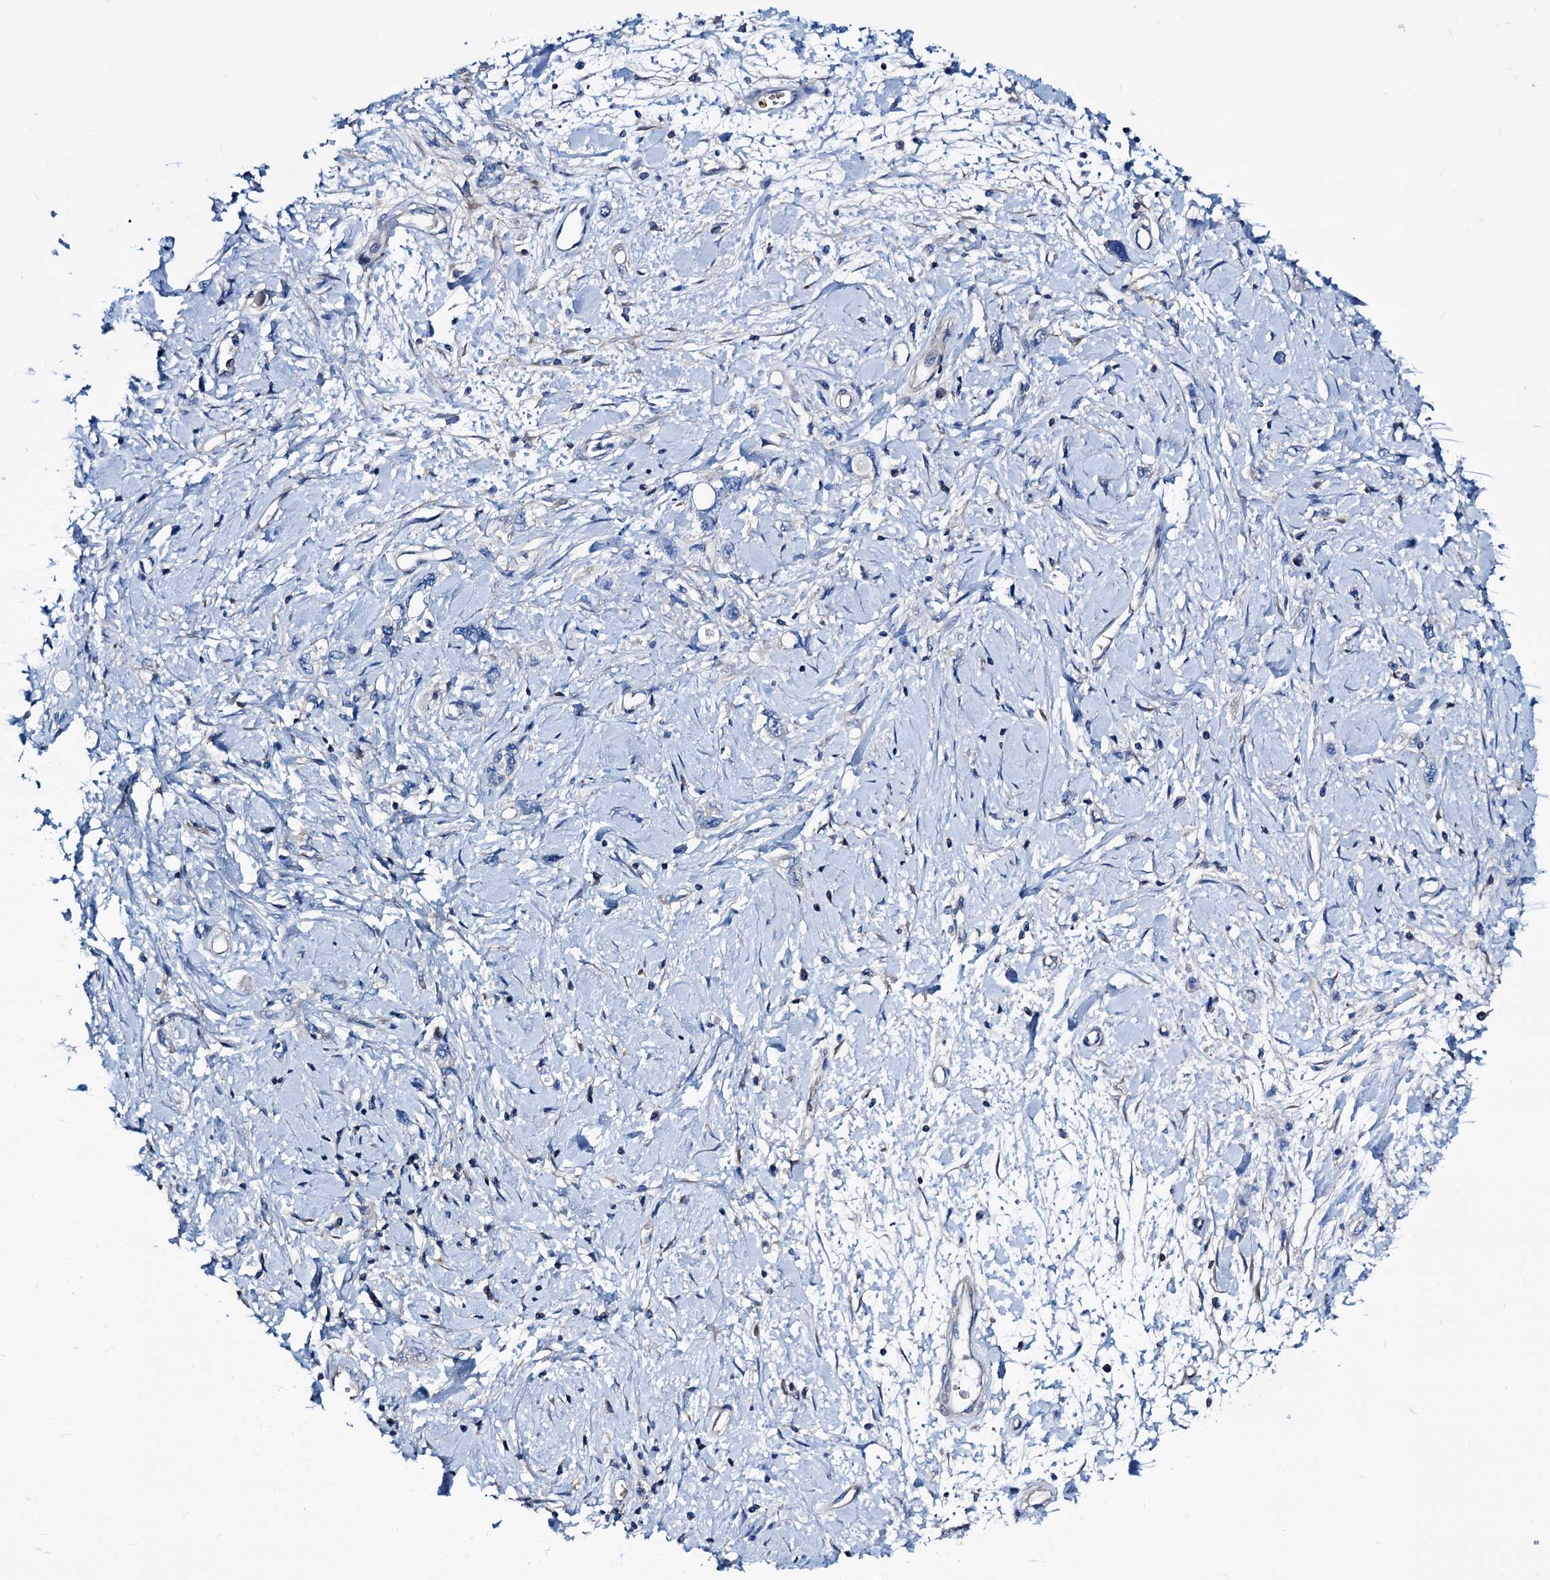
{"staining": {"intensity": "negative", "quantity": "none", "location": "none"}, "tissue": "stomach cancer", "cell_type": "Tumor cells", "image_type": "cancer", "snomed": [{"axis": "morphology", "description": "Adenocarcinoma, NOS"}, {"axis": "topography", "description": "Stomach"}], "caption": "Immunohistochemistry micrograph of human stomach cancer stained for a protein (brown), which demonstrates no positivity in tumor cells.", "gene": "GCOM1", "patient": {"sex": "female", "age": 76}}